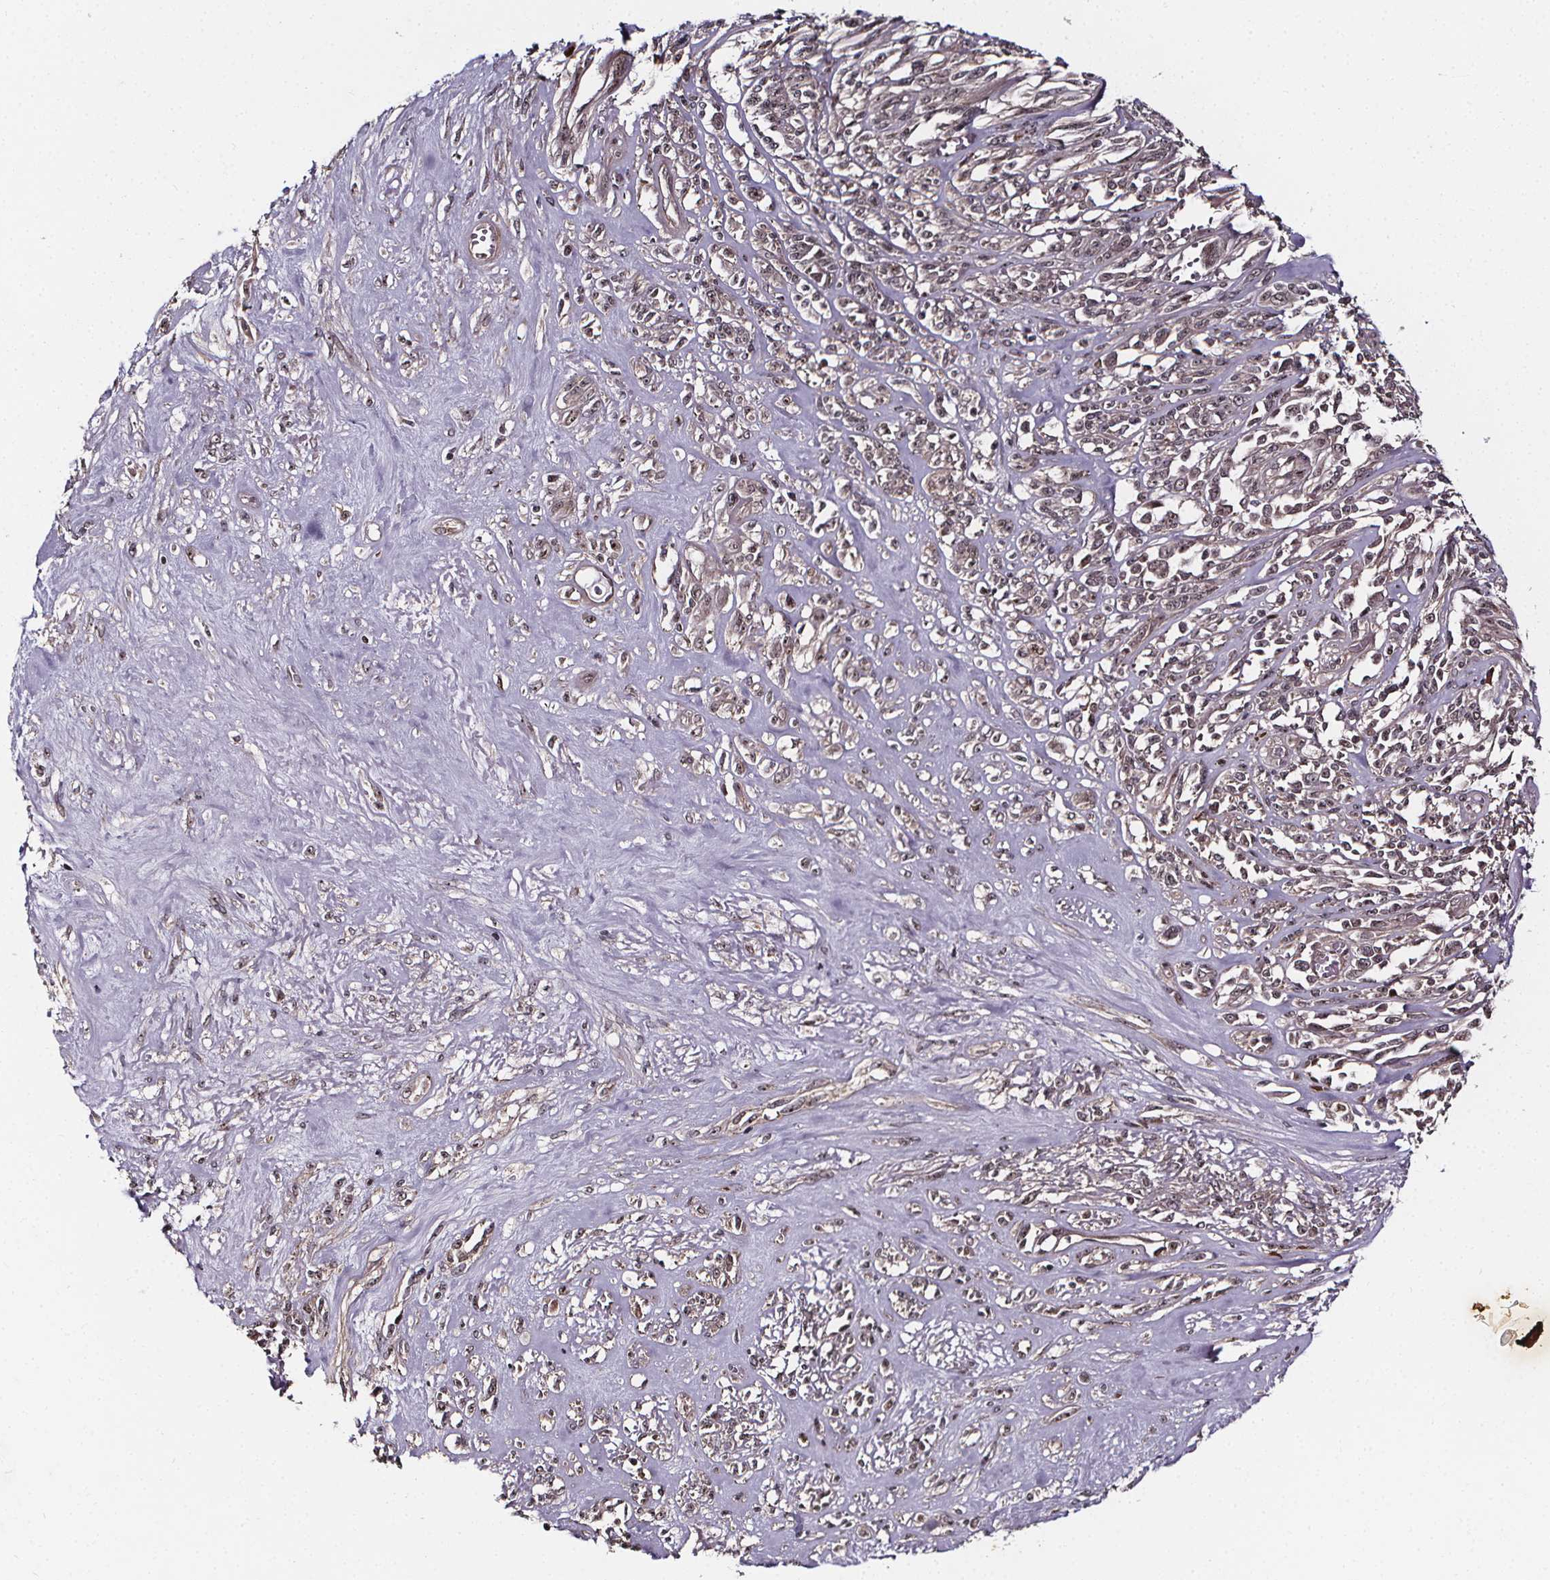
{"staining": {"intensity": "weak", "quantity": "<25%", "location": "cytoplasmic/membranous,nuclear"}, "tissue": "melanoma", "cell_type": "Tumor cells", "image_type": "cancer", "snomed": [{"axis": "morphology", "description": "Malignant melanoma, NOS"}, {"axis": "topography", "description": "Skin"}], "caption": "There is no significant positivity in tumor cells of melanoma. (DAB (3,3'-diaminobenzidine) immunohistochemistry (IHC), high magnification).", "gene": "DDIT3", "patient": {"sex": "female", "age": 91}}